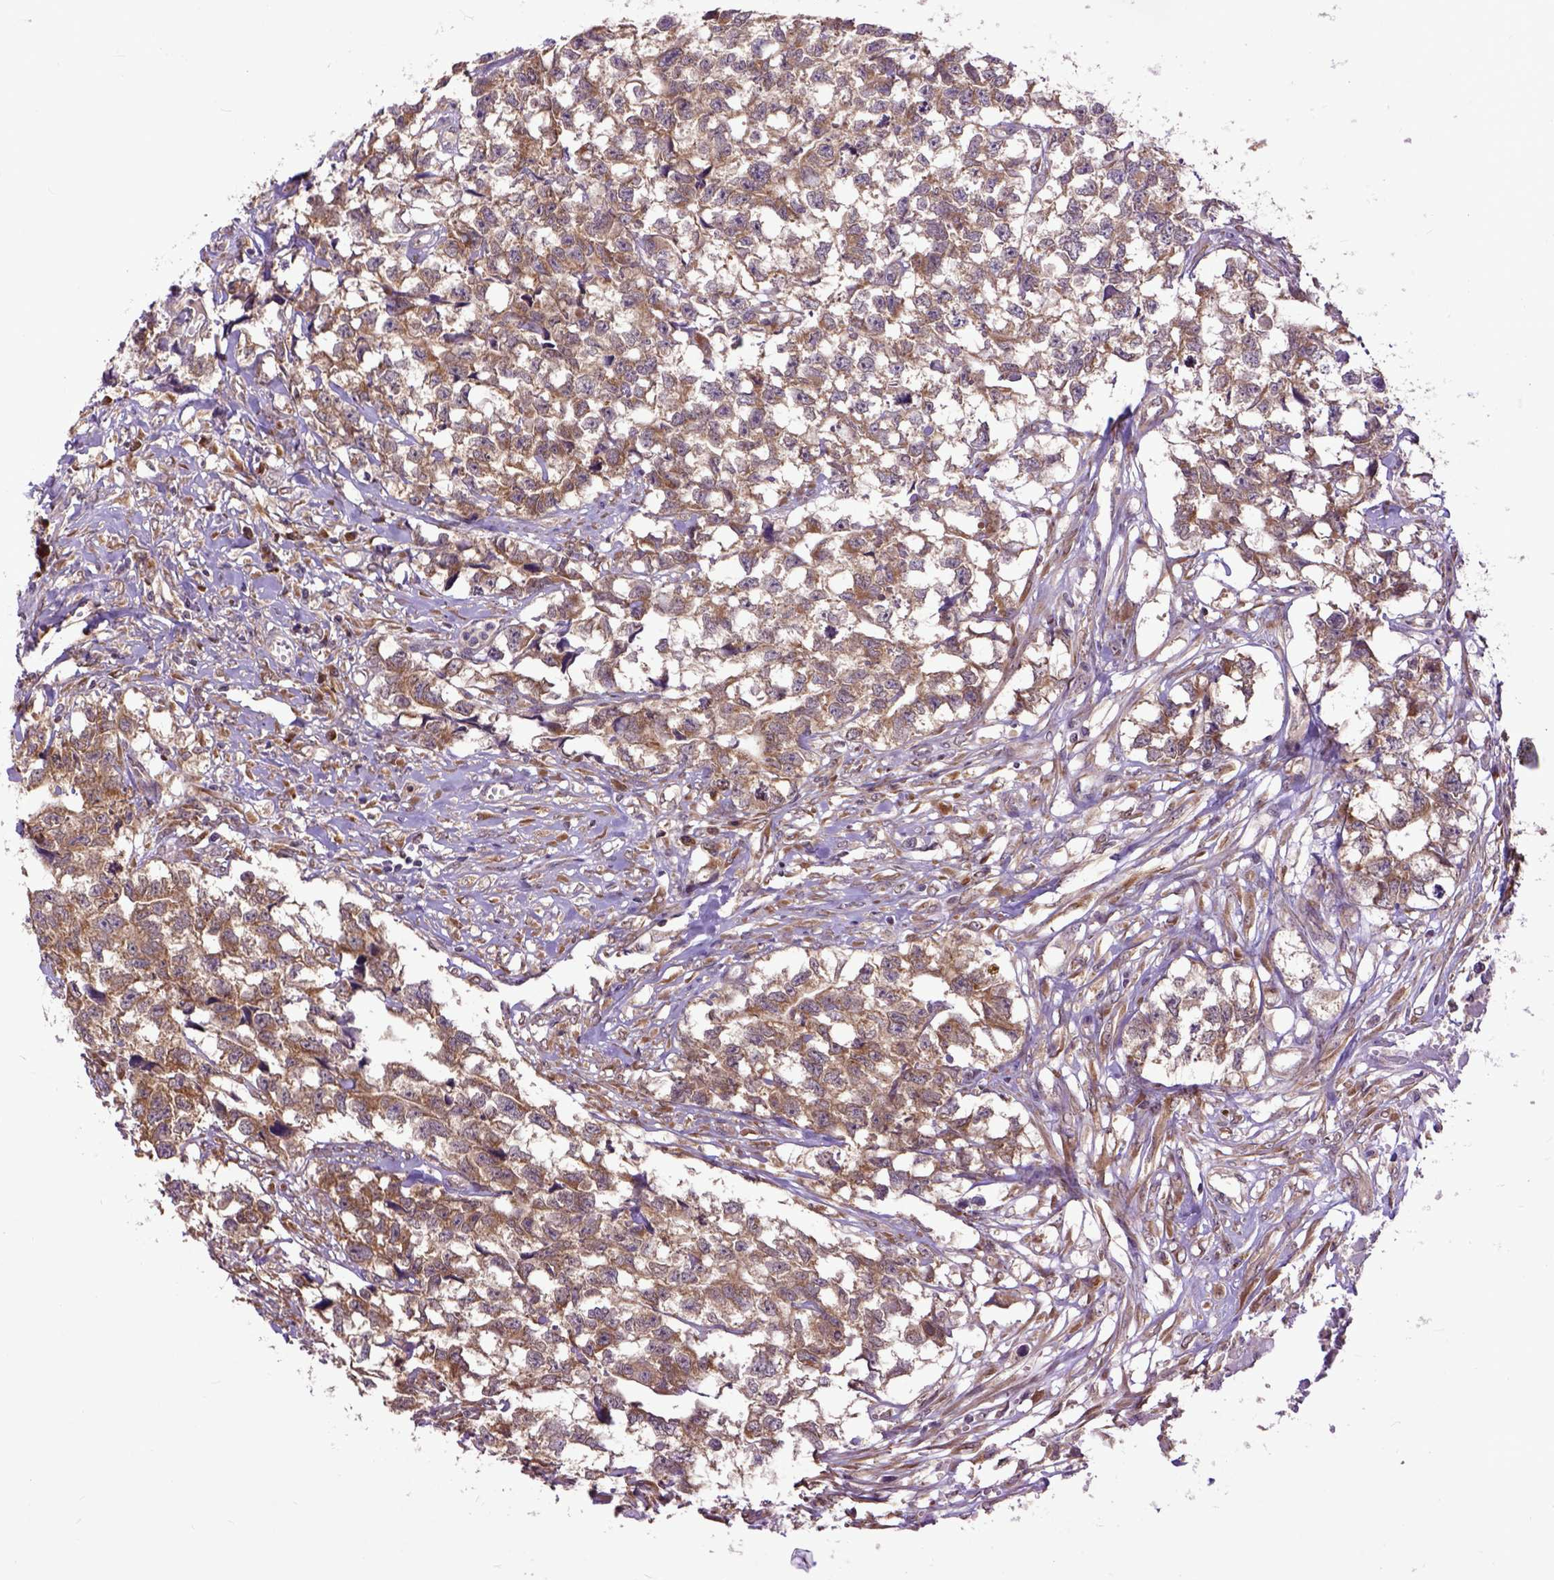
{"staining": {"intensity": "moderate", "quantity": ">75%", "location": "cytoplasmic/membranous"}, "tissue": "testis cancer", "cell_type": "Tumor cells", "image_type": "cancer", "snomed": [{"axis": "morphology", "description": "Carcinoma, Embryonal, NOS"}, {"axis": "morphology", "description": "Teratoma, malignant, NOS"}, {"axis": "topography", "description": "Testis"}], "caption": "High-magnification brightfield microscopy of testis cancer stained with DAB (brown) and counterstained with hematoxylin (blue). tumor cells exhibit moderate cytoplasmic/membranous staining is identified in approximately>75% of cells.", "gene": "ARL1", "patient": {"sex": "male", "age": 44}}